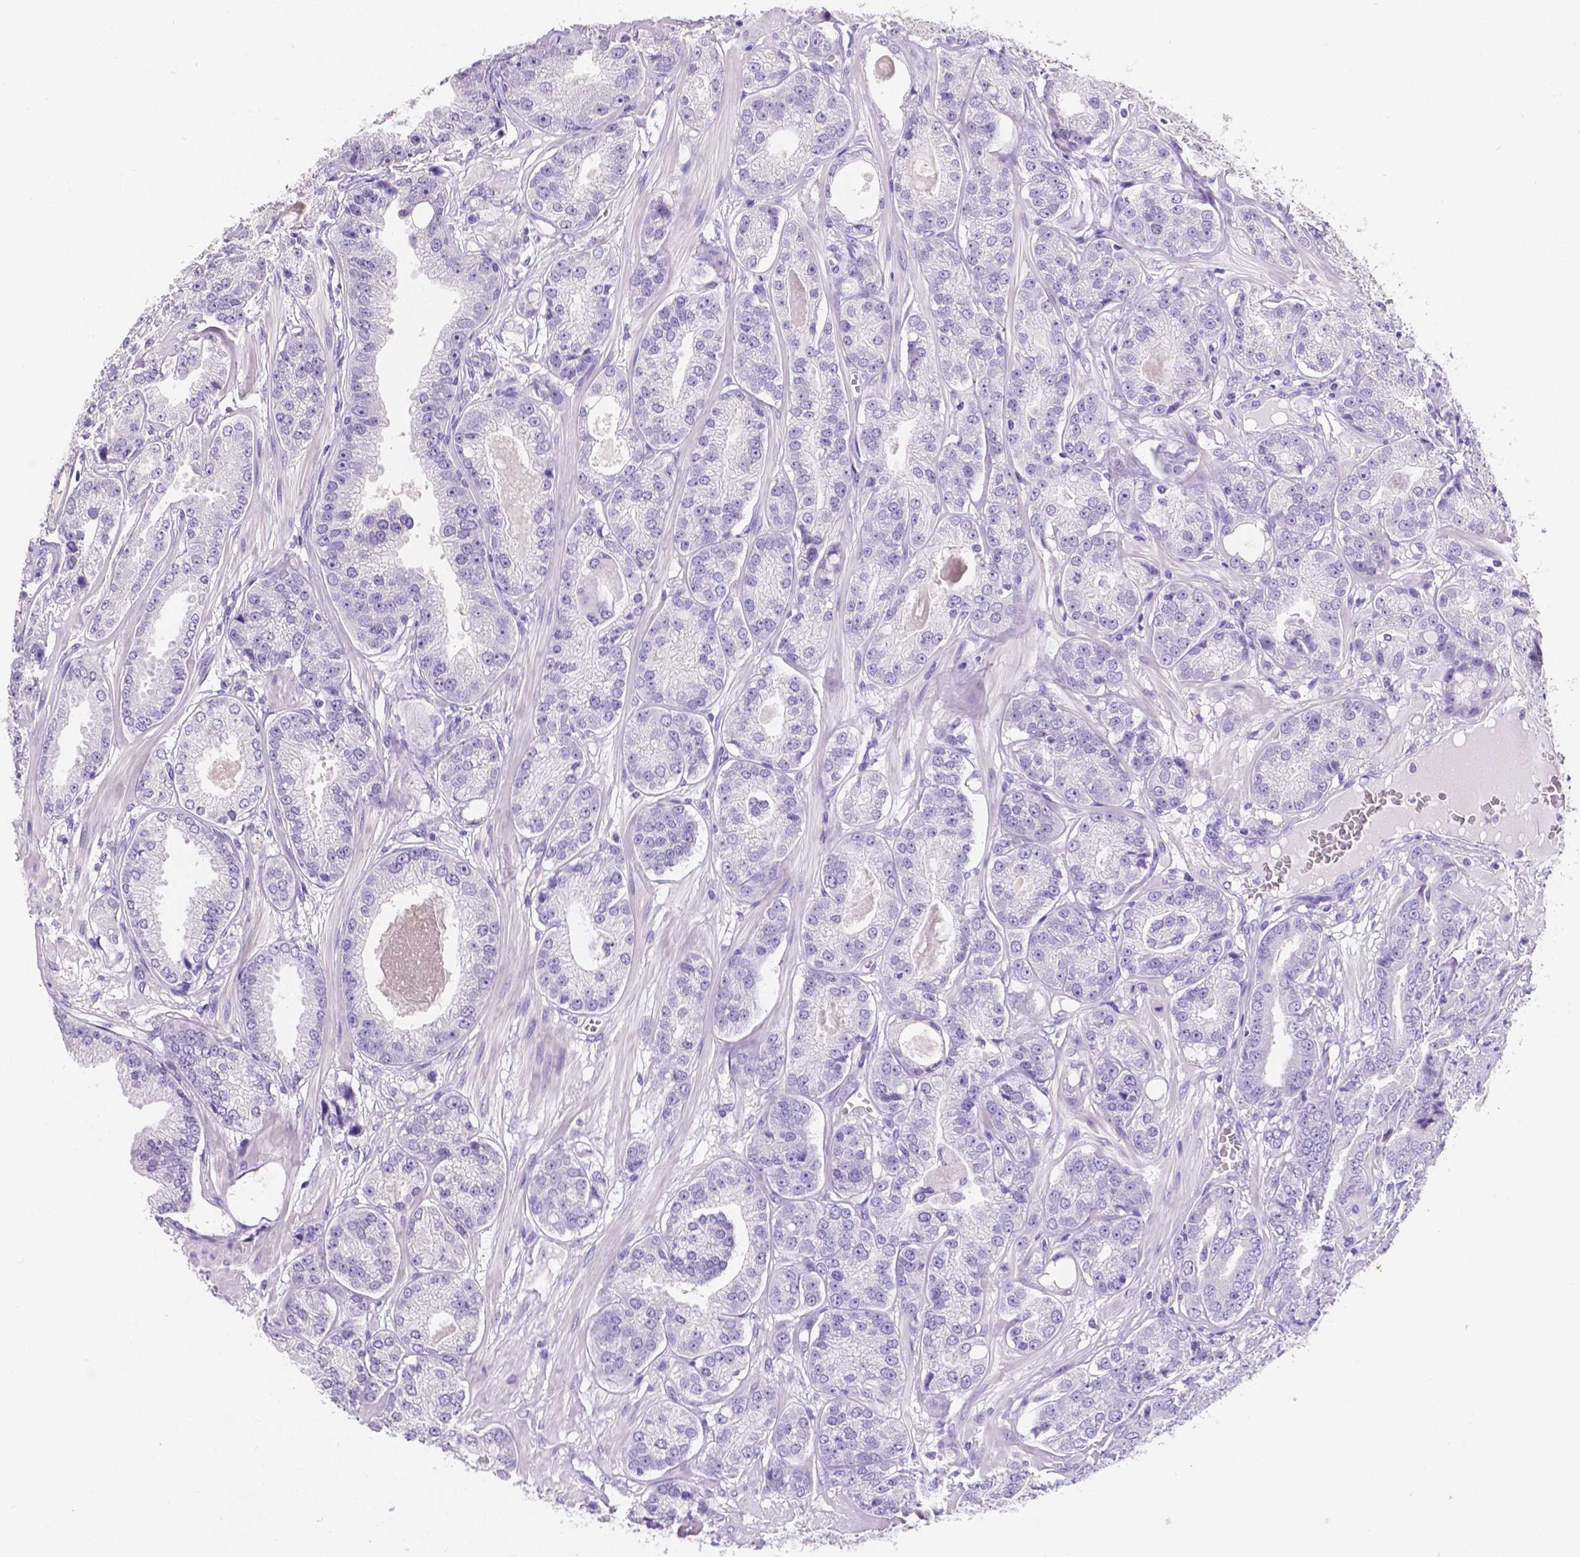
{"staining": {"intensity": "negative", "quantity": "none", "location": "none"}, "tissue": "prostate cancer", "cell_type": "Tumor cells", "image_type": "cancer", "snomed": [{"axis": "morphology", "description": "Adenocarcinoma, NOS"}, {"axis": "topography", "description": "Prostate"}], "caption": "Adenocarcinoma (prostate) was stained to show a protein in brown. There is no significant staining in tumor cells.", "gene": "SATB2", "patient": {"sex": "male", "age": 64}}